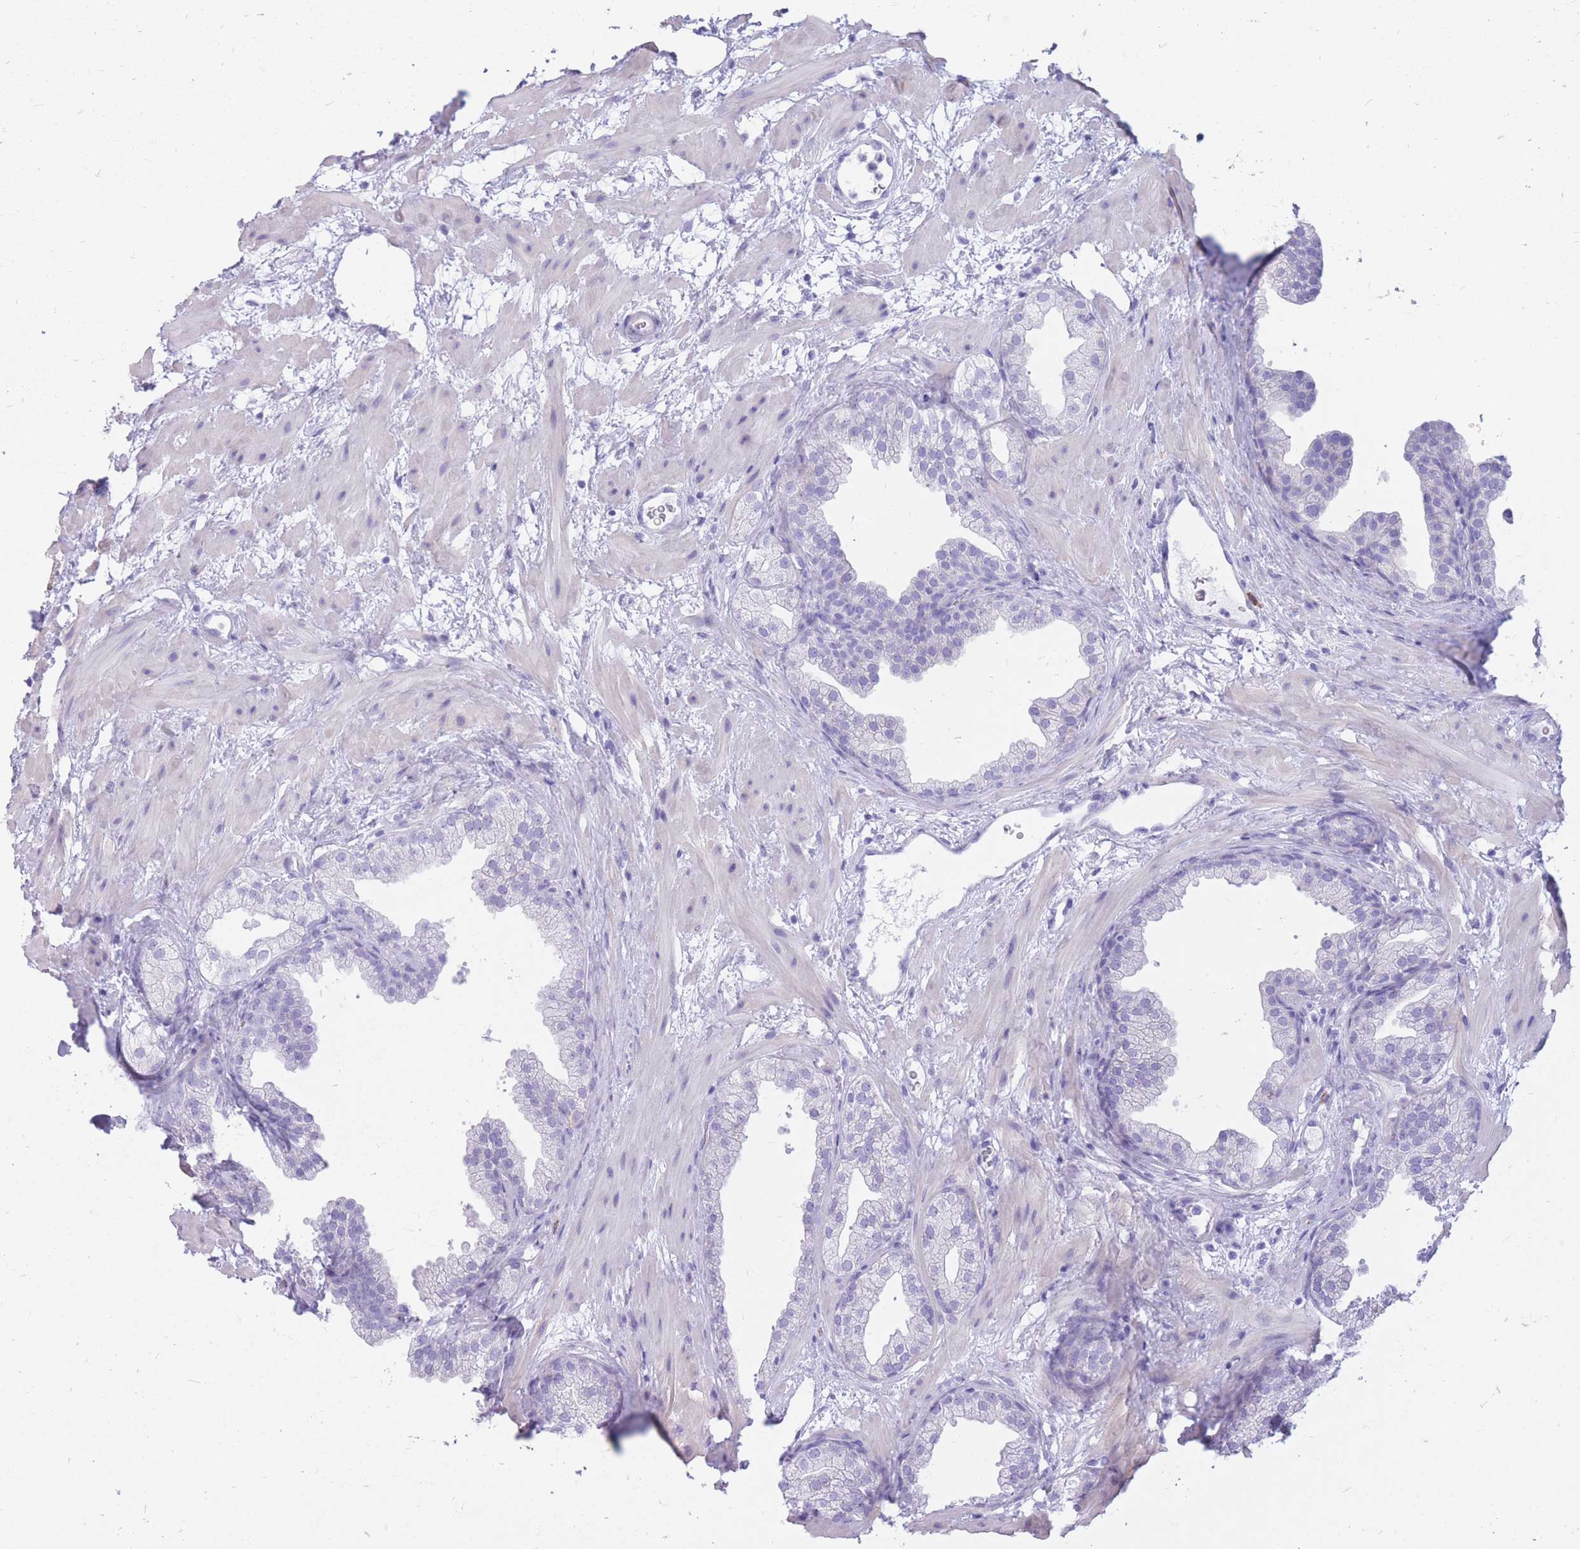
{"staining": {"intensity": "negative", "quantity": "none", "location": "none"}, "tissue": "prostate", "cell_type": "Glandular cells", "image_type": "normal", "snomed": [{"axis": "morphology", "description": "Normal tissue, NOS"}, {"axis": "topography", "description": "Prostate"}], "caption": "DAB (3,3'-diaminobenzidine) immunohistochemical staining of unremarkable human prostate exhibits no significant positivity in glandular cells.", "gene": "ZFP37", "patient": {"sex": "male", "age": 37}}